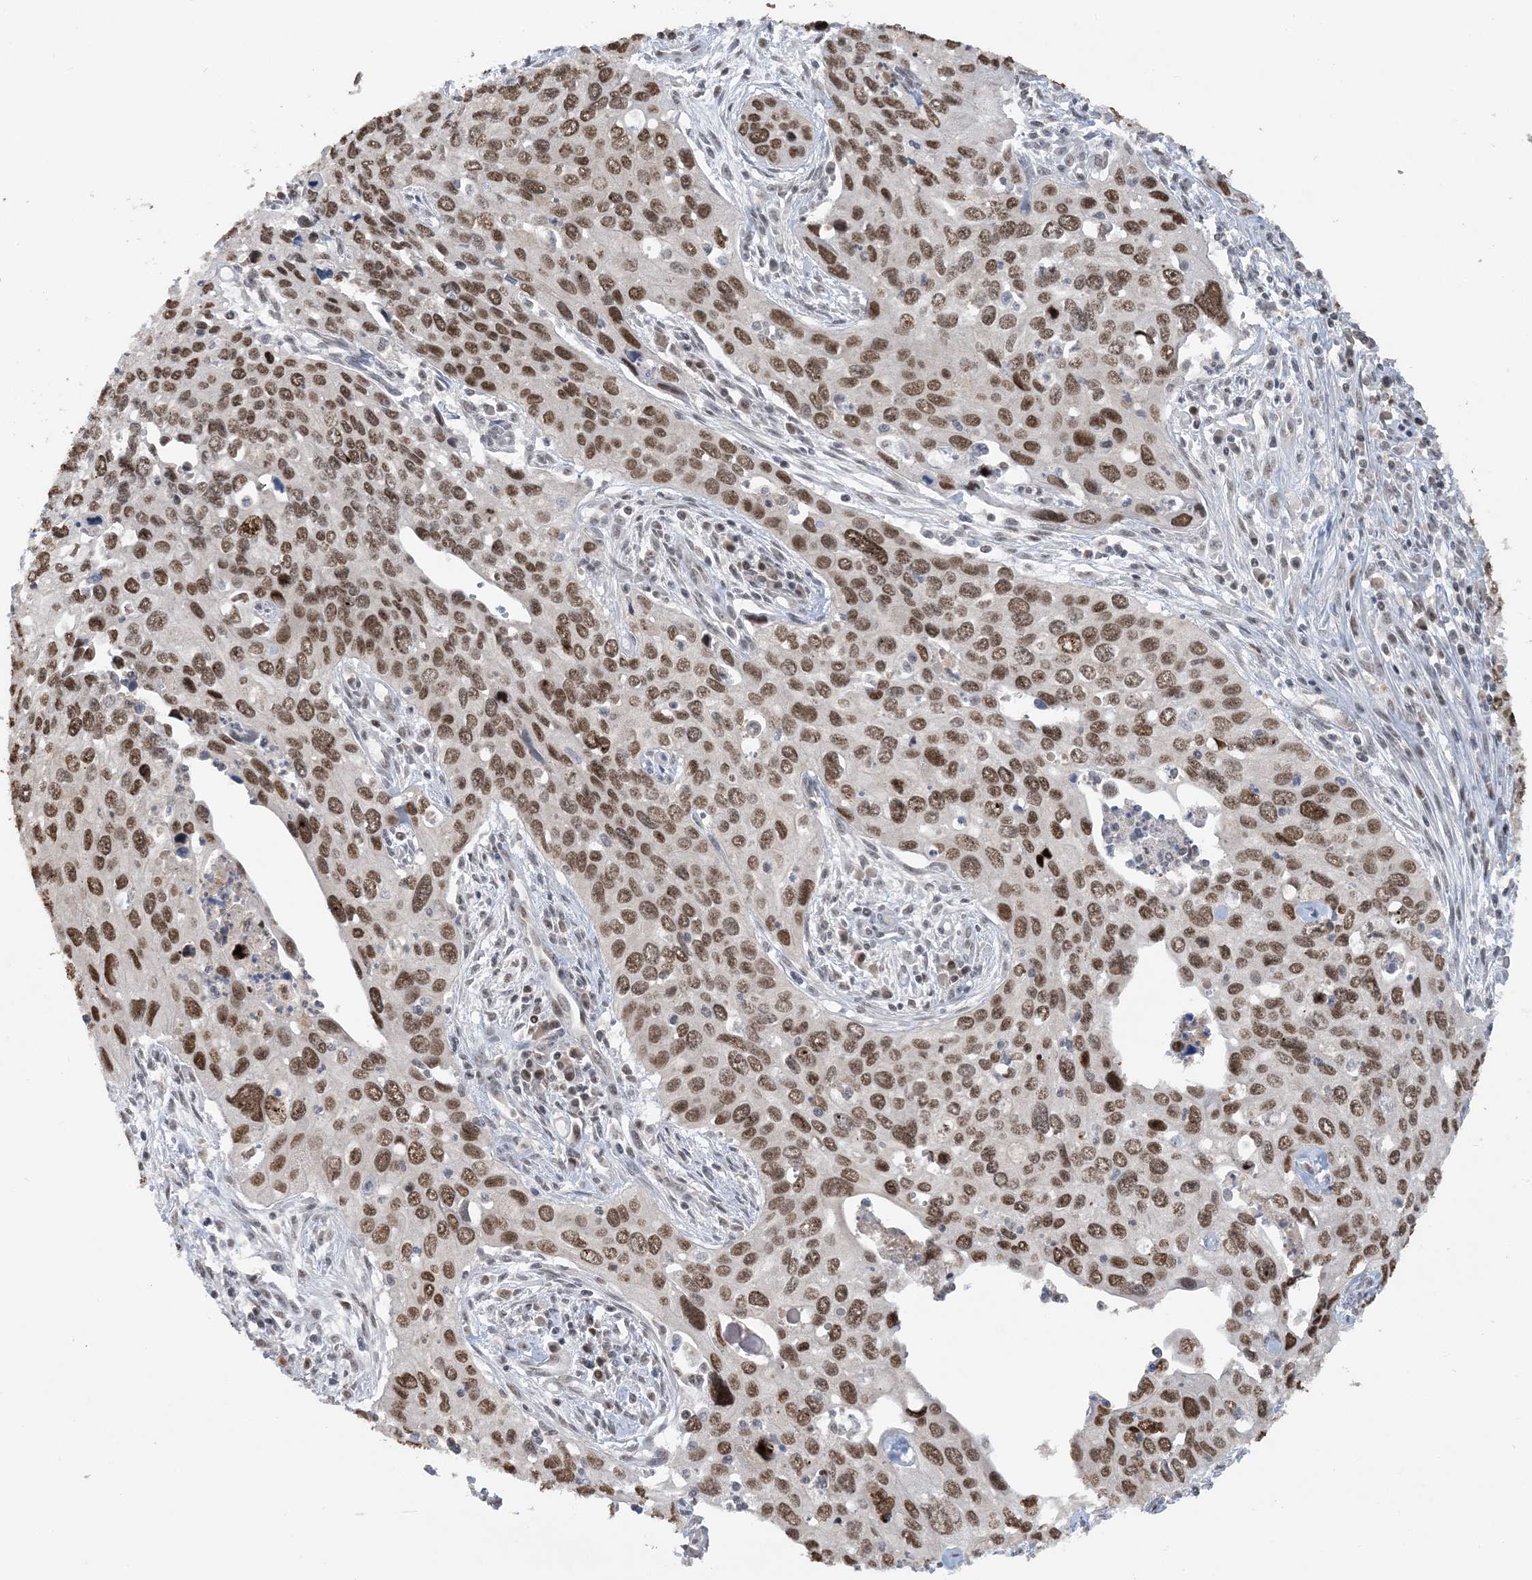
{"staining": {"intensity": "moderate", "quantity": ">75%", "location": "nuclear"}, "tissue": "cervical cancer", "cell_type": "Tumor cells", "image_type": "cancer", "snomed": [{"axis": "morphology", "description": "Squamous cell carcinoma, NOS"}, {"axis": "topography", "description": "Cervix"}], "caption": "Protein expression analysis of cervical squamous cell carcinoma reveals moderate nuclear expression in about >75% of tumor cells.", "gene": "ACYP2", "patient": {"sex": "female", "age": 55}}